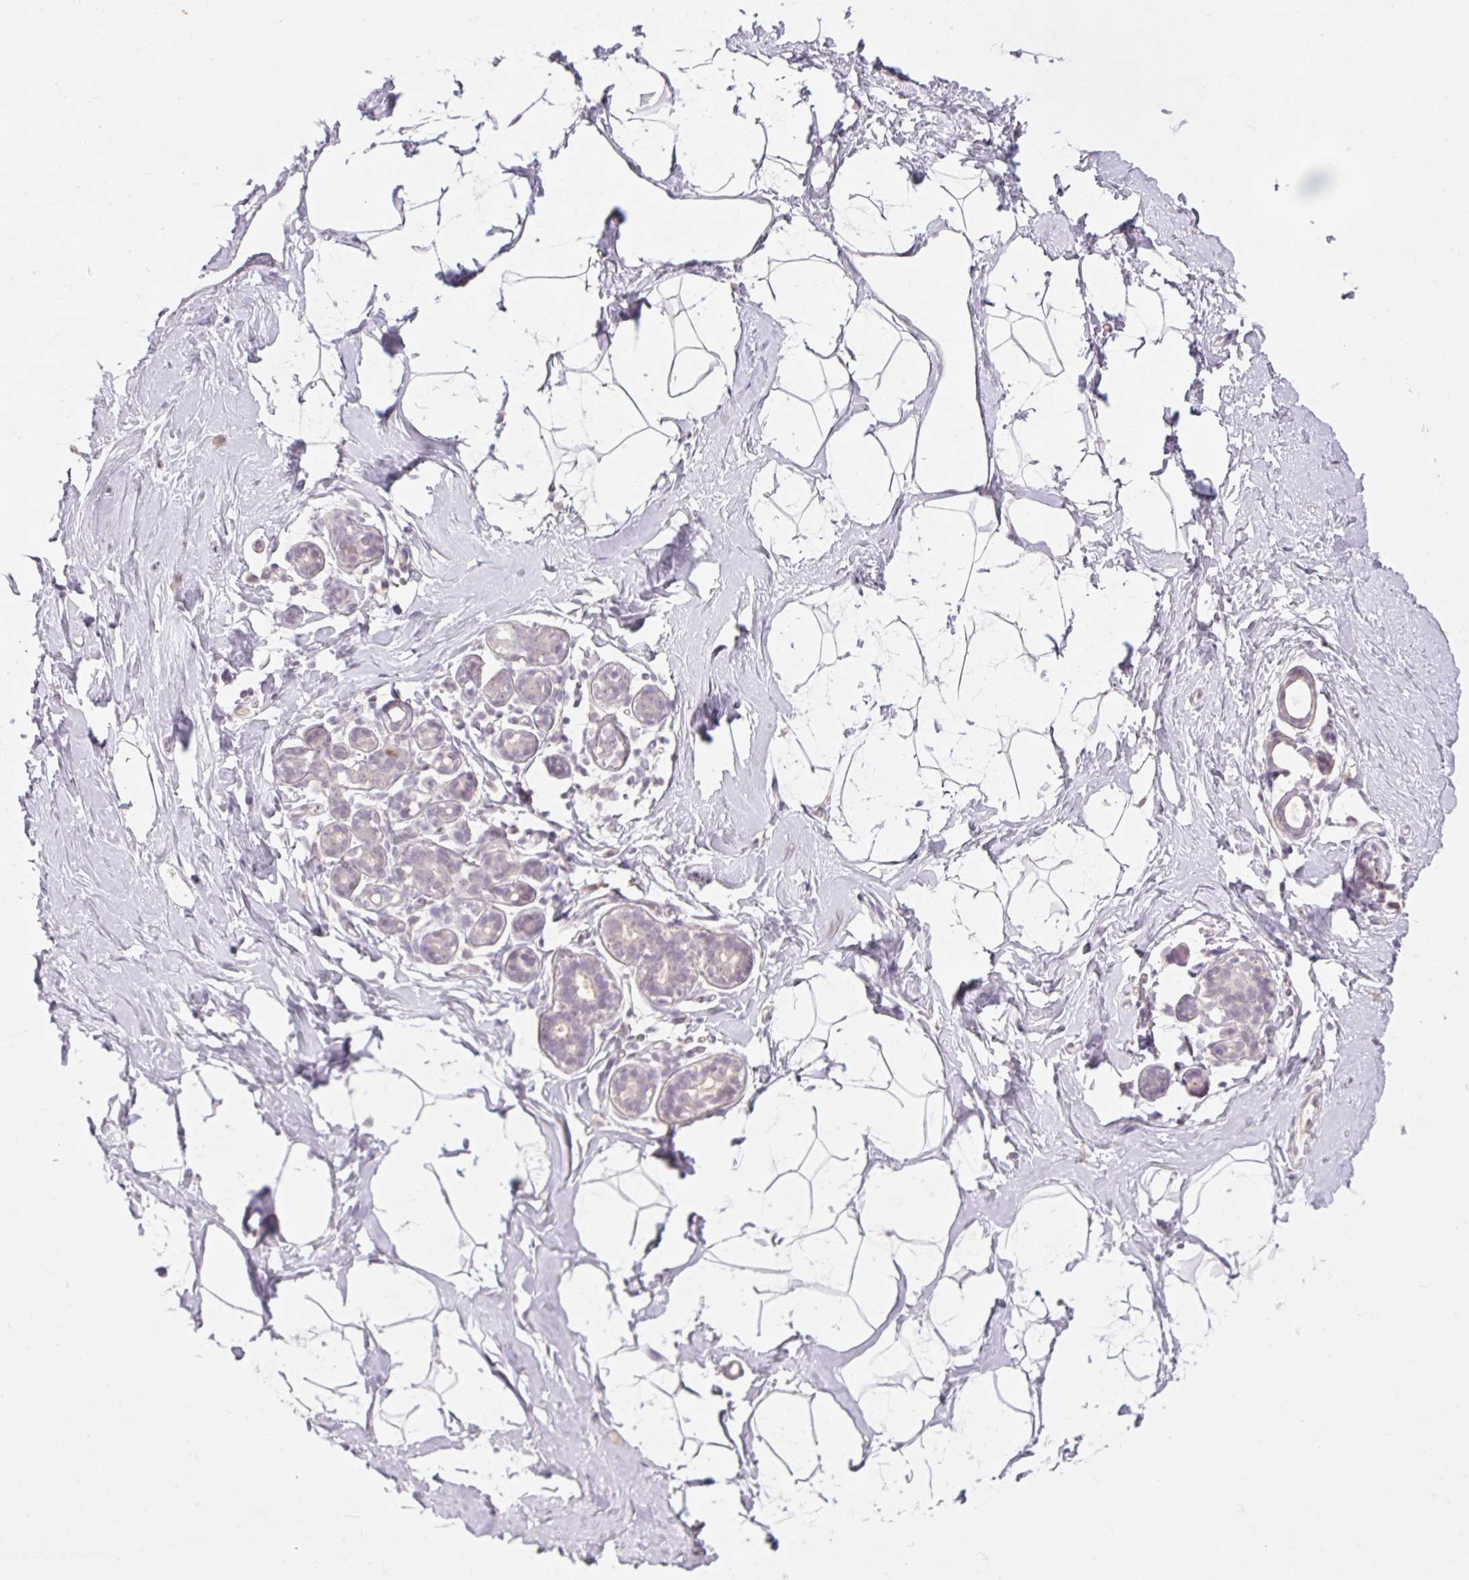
{"staining": {"intensity": "negative", "quantity": "none", "location": "none"}, "tissue": "breast", "cell_type": "Adipocytes", "image_type": "normal", "snomed": [{"axis": "morphology", "description": "Normal tissue, NOS"}, {"axis": "topography", "description": "Breast"}], "caption": "DAB (3,3'-diaminobenzidine) immunohistochemical staining of normal breast reveals no significant expression in adipocytes. The staining was performed using DAB (3,3'-diaminobenzidine) to visualize the protein expression in brown, while the nuclei were stained in blue with hematoxylin (Magnification: 20x).", "gene": "SKP2", "patient": {"sex": "female", "age": 32}}